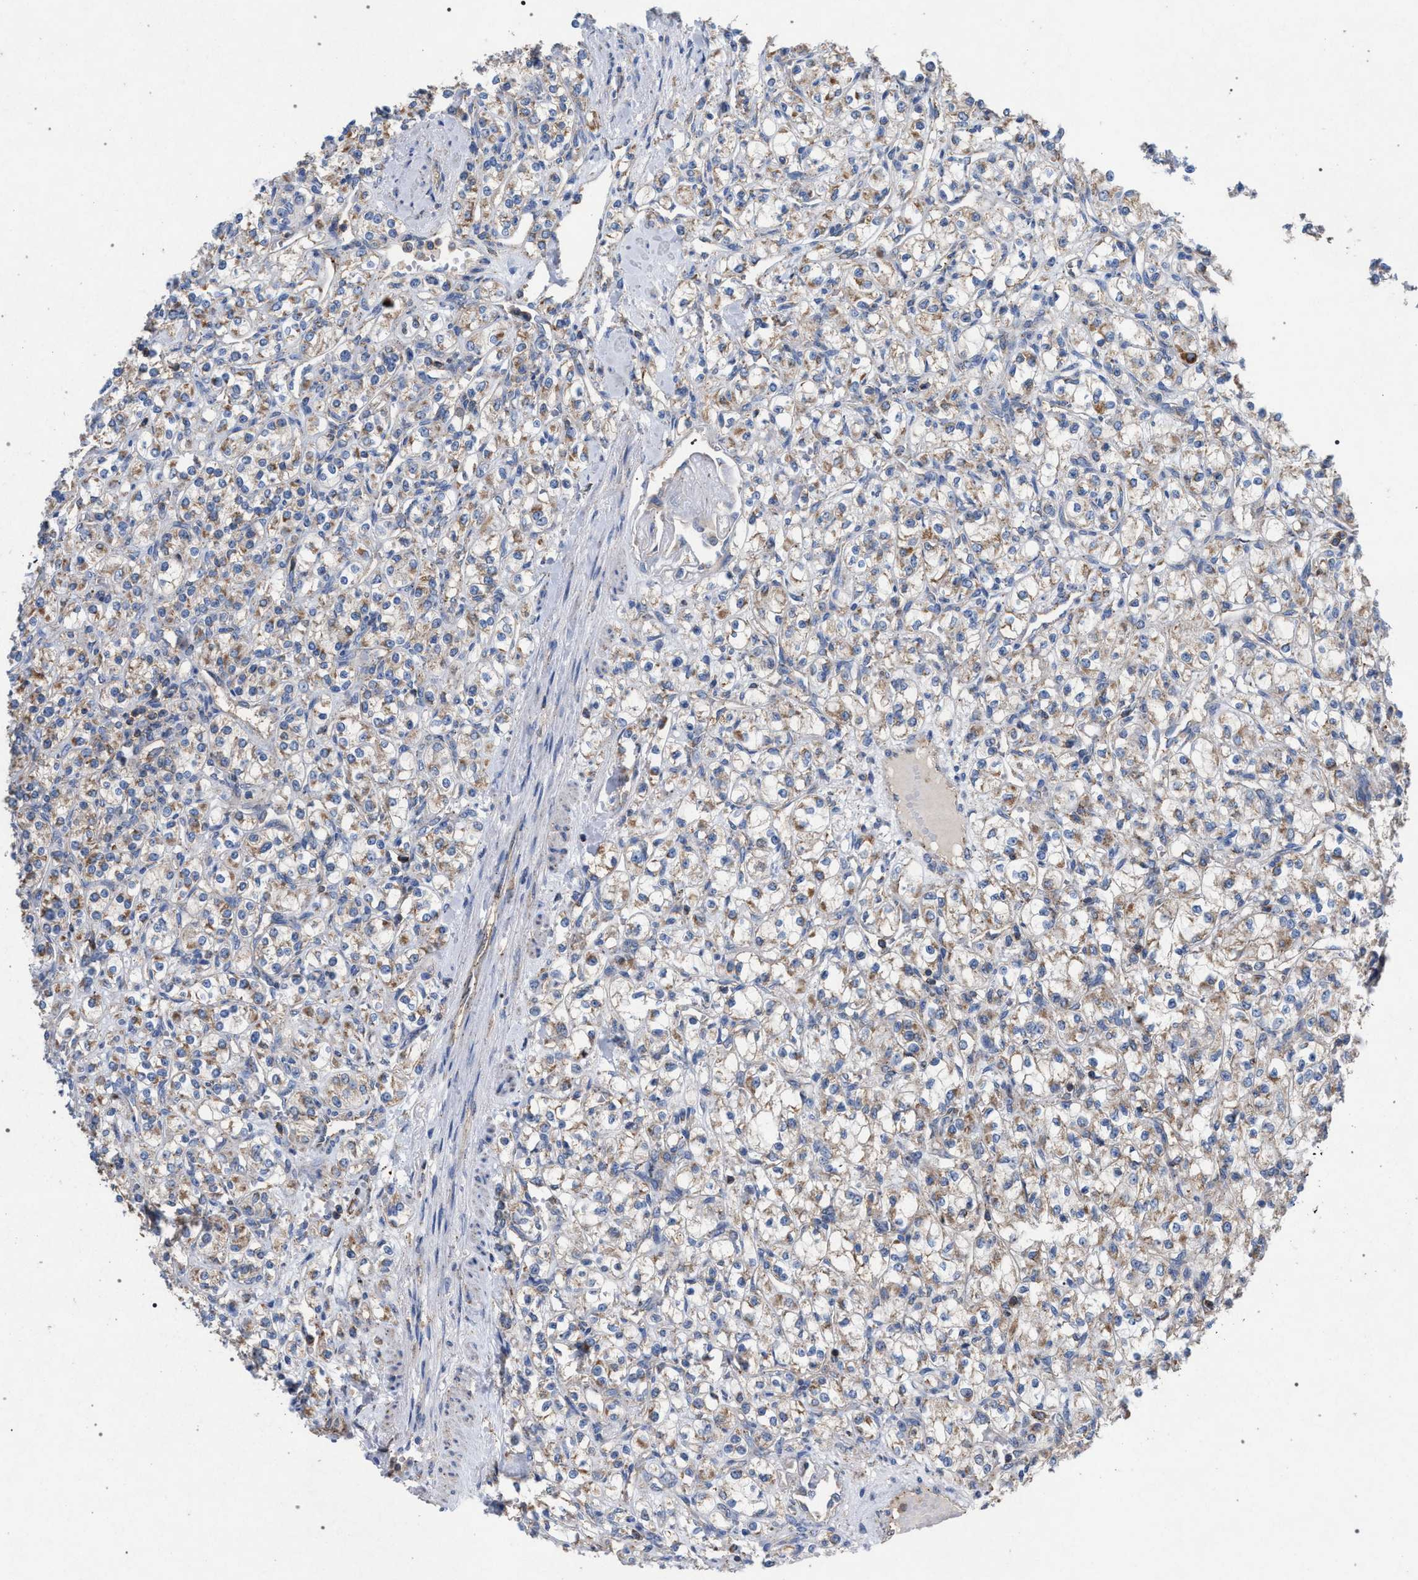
{"staining": {"intensity": "weak", "quantity": ">75%", "location": "cytoplasmic/membranous"}, "tissue": "renal cancer", "cell_type": "Tumor cells", "image_type": "cancer", "snomed": [{"axis": "morphology", "description": "Adenocarcinoma, NOS"}, {"axis": "topography", "description": "Kidney"}], "caption": "Protein expression analysis of human renal cancer (adenocarcinoma) reveals weak cytoplasmic/membranous positivity in approximately >75% of tumor cells. (DAB = brown stain, brightfield microscopy at high magnification).", "gene": "VPS13A", "patient": {"sex": "male", "age": 77}}